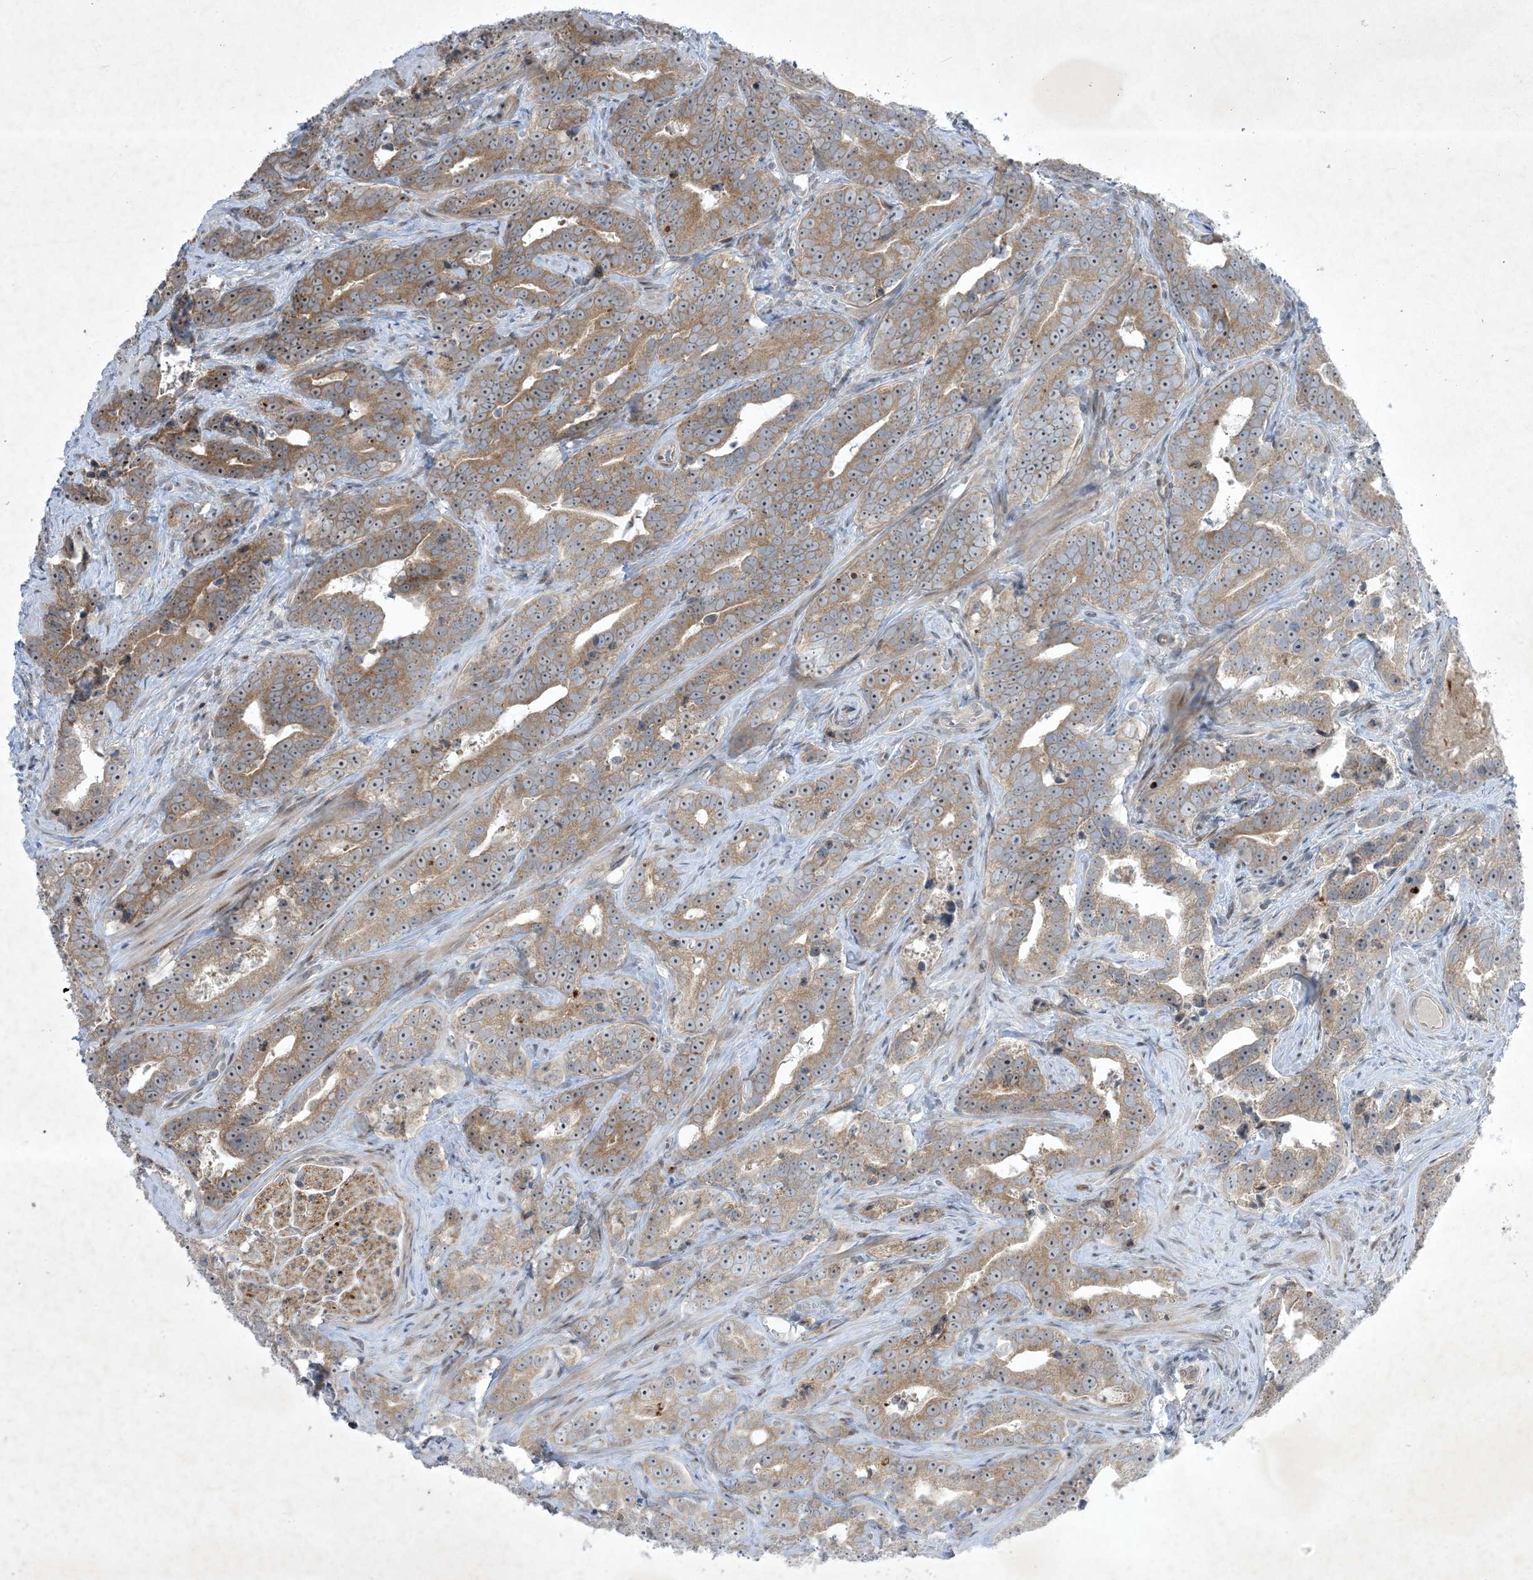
{"staining": {"intensity": "moderate", "quantity": "25%-75%", "location": "cytoplasmic/membranous"}, "tissue": "prostate cancer", "cell_type": "Tumor cells", "image_type": "cancer", "snomed": [{"axis": "morphology", "description": "Adenocarcinoma, High grade"}, {"axis": "topography", "description": "Prostate"}], "caption": "This is a micrograph of IHC staining of high-grade adenocarcinoma (prostate), which shows moderate positivity in the cytoplasmic/membranous of tumor cells.", "gene": "SOGA3", "patient": {"sex": "male", "age": 62}}